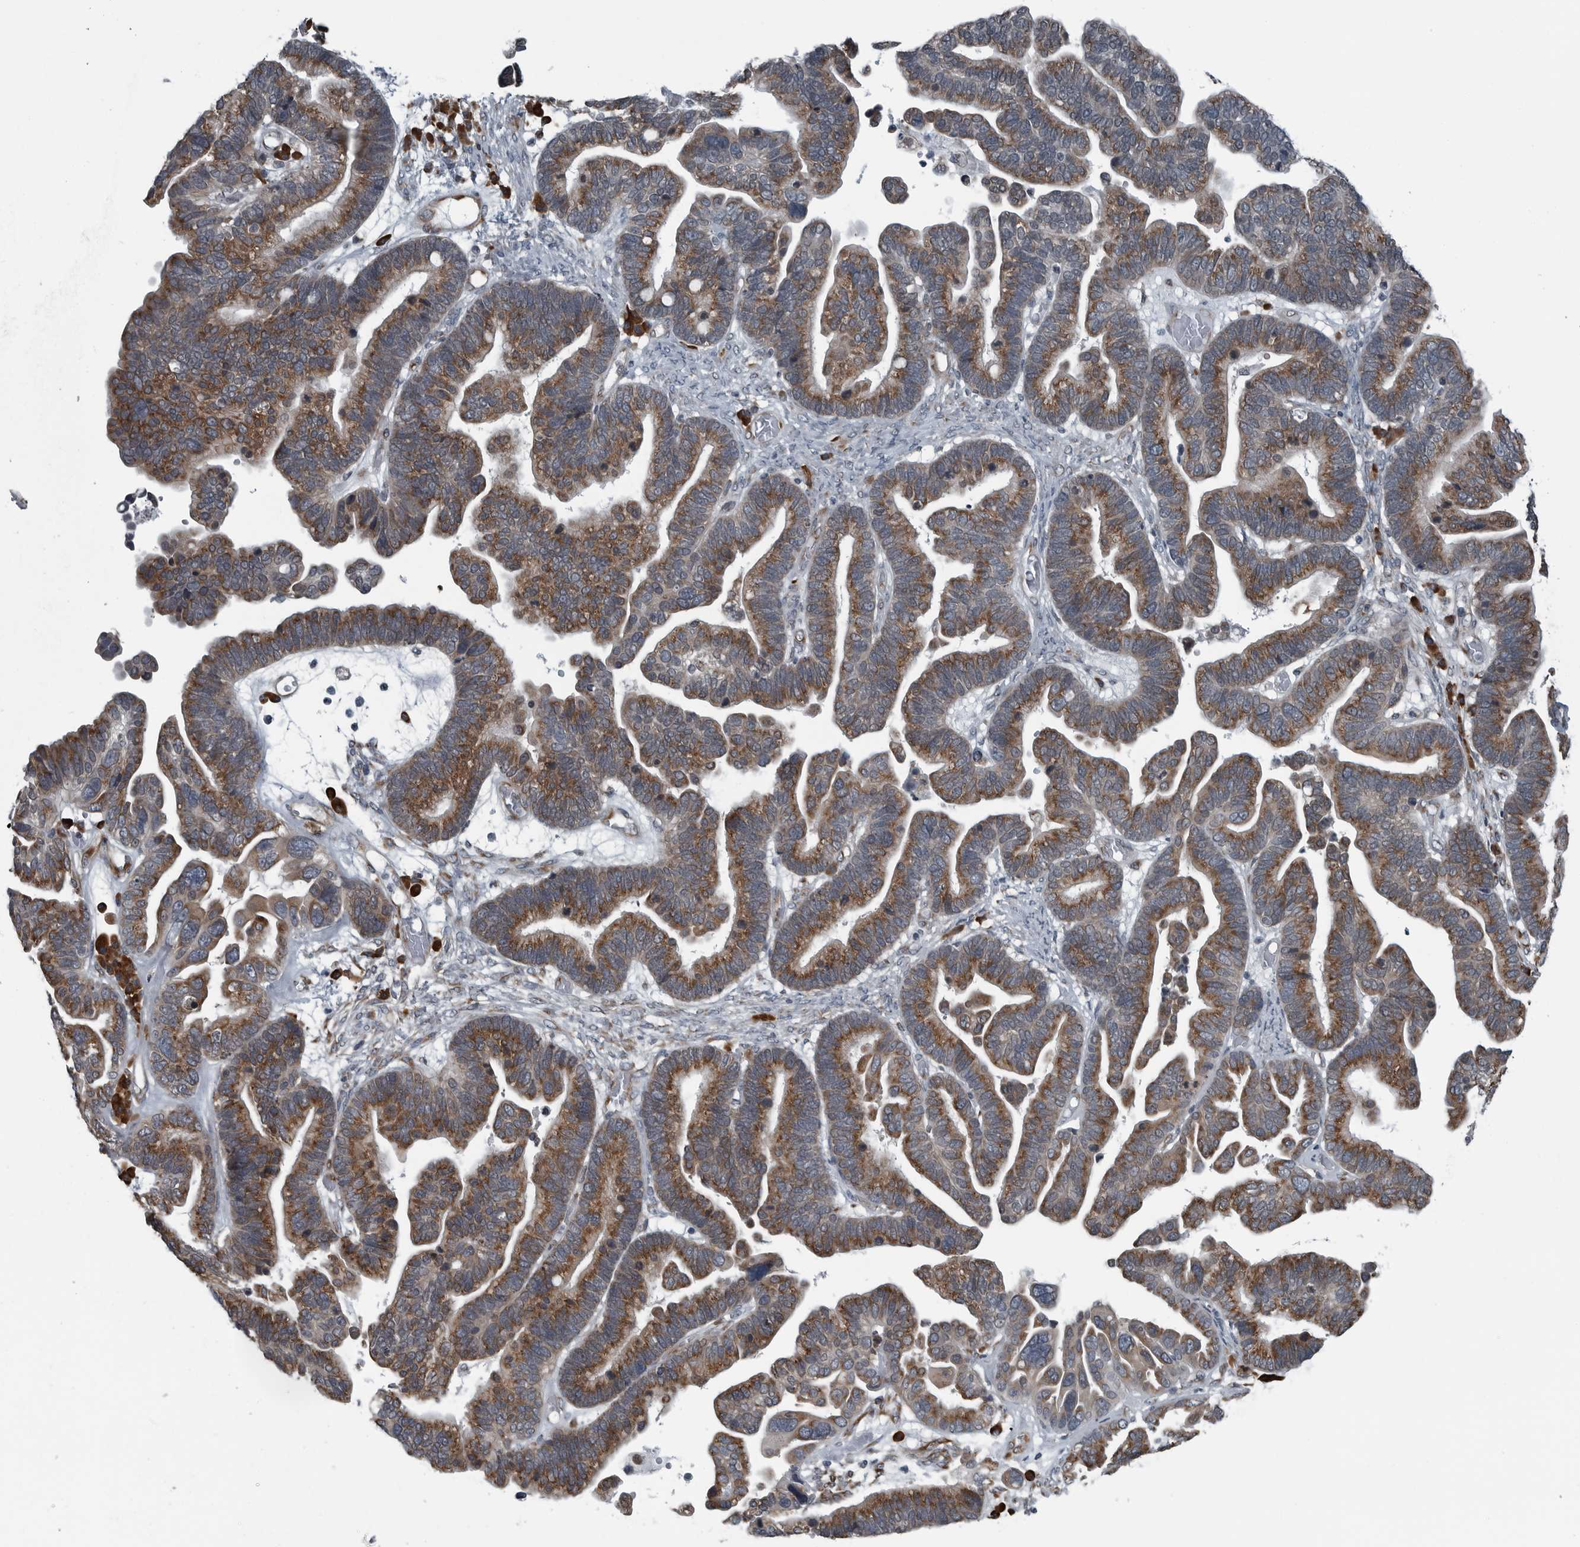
{"staining": {"intensity": "weak", "quantity": ">75%", "location": "cytoplasmic/membranous"}, "tissue": "ovarian cancer", "cell_type": "Tumor cells", "image_type": "cancer", "snomed": [{"axis": "morphology", "description": "Cystadenocarcinoma, serous, NOS"}, {"axis": "topography", "description": "Ovary"}], "caption": "Ovarian cancer (serous cystadenocarcinoma) tissue exhibits weak cytoplasmic/membranous staining in about >75% of tumor cells, visualized by immunohistochemistry.", "gene": "CEP85", "patient": {"sex": "female", "age": 56}}